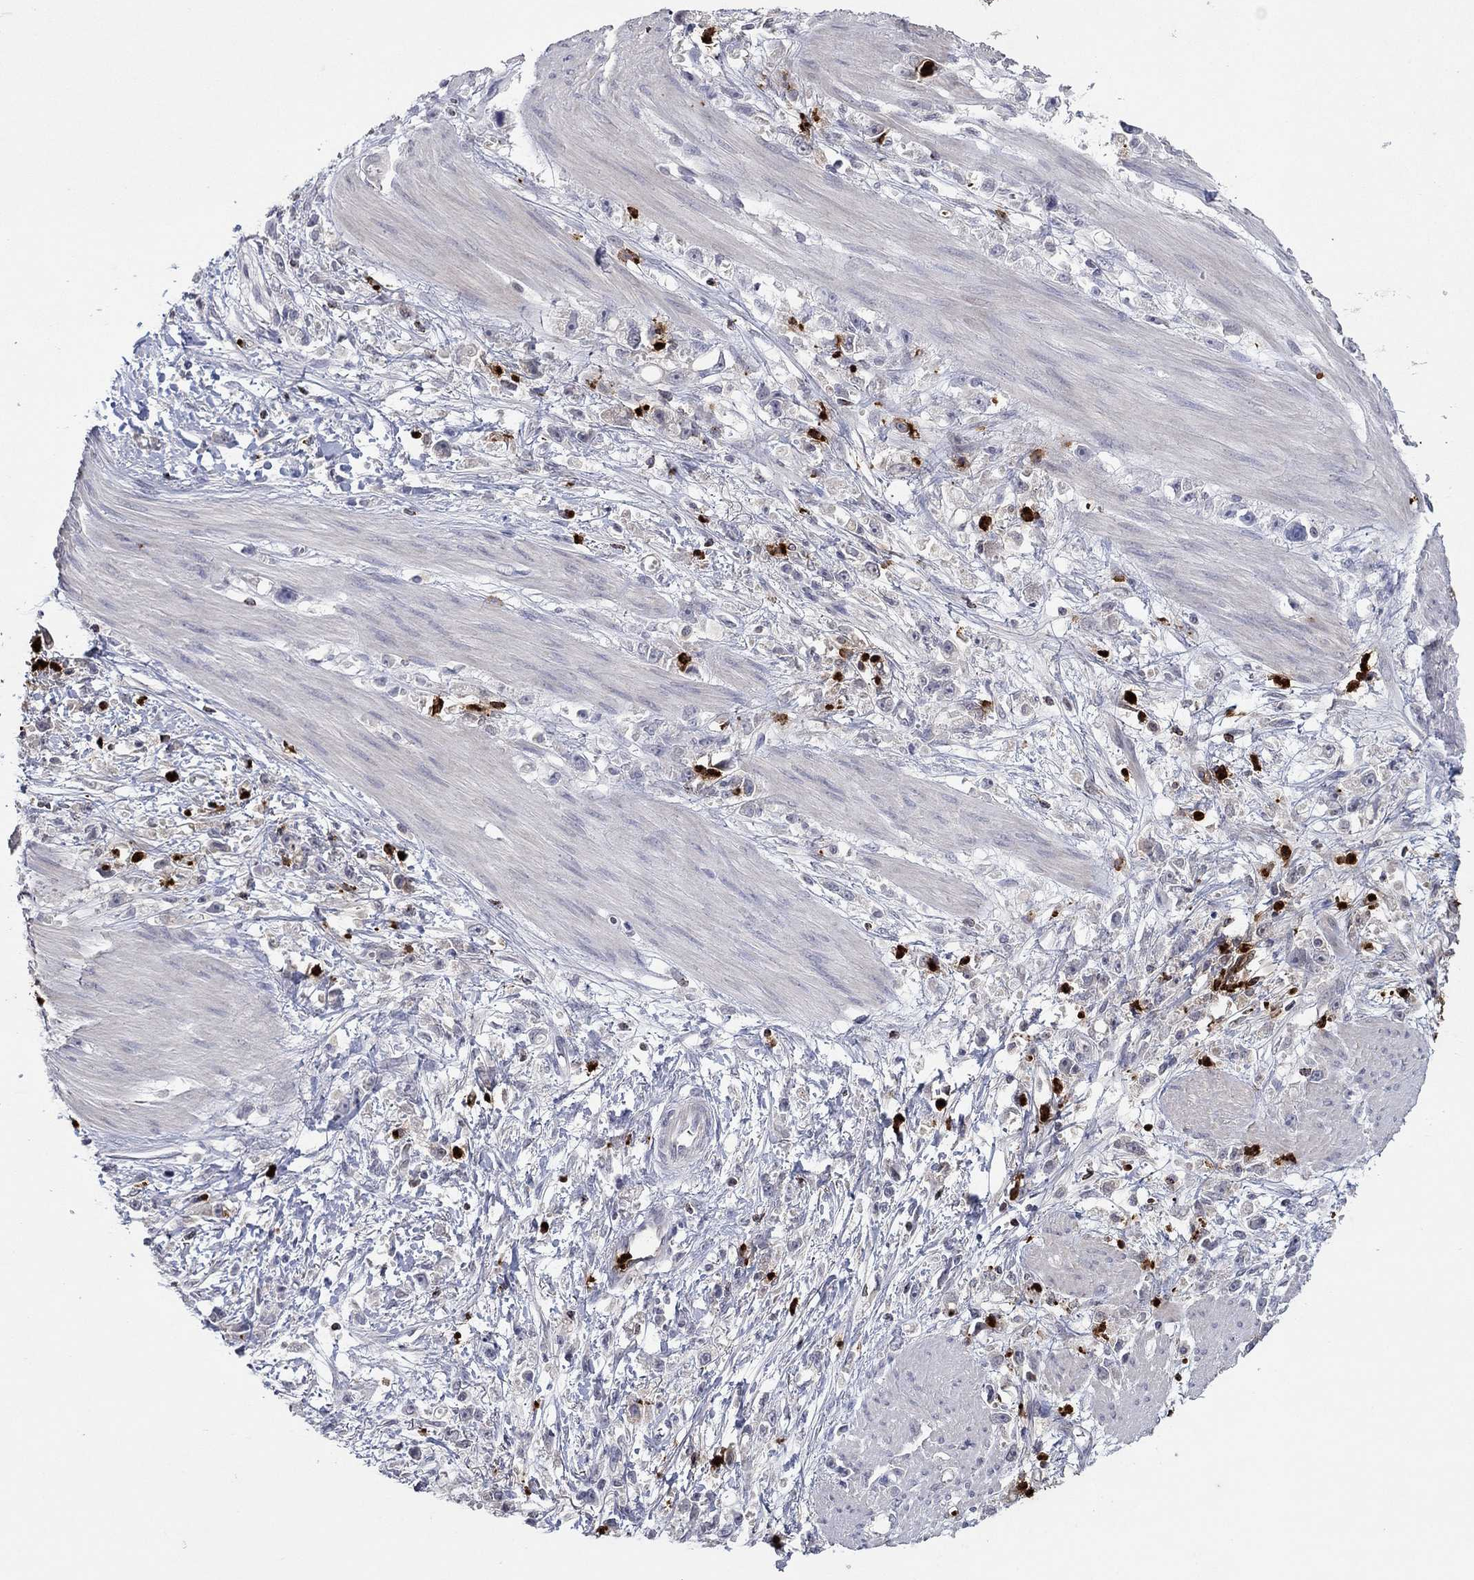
{"staining": {"intensity": "negative", "quantity": "none", "location": "none"}, "tissue": "stomach cancer", "cell_type": "Tumor cells", "image_type": "cancer", "snomed": [{"axis": "morphology", "description": "Adenocarcinoma, NOS"}, {"axis": "topography", "description": "Stomach"}], "caption": "The photomicrograph exhibits no staining of tumor cells in stomach cancer.", "gene": "CCL5", "patient": {"sex": "female", "age": 59}}